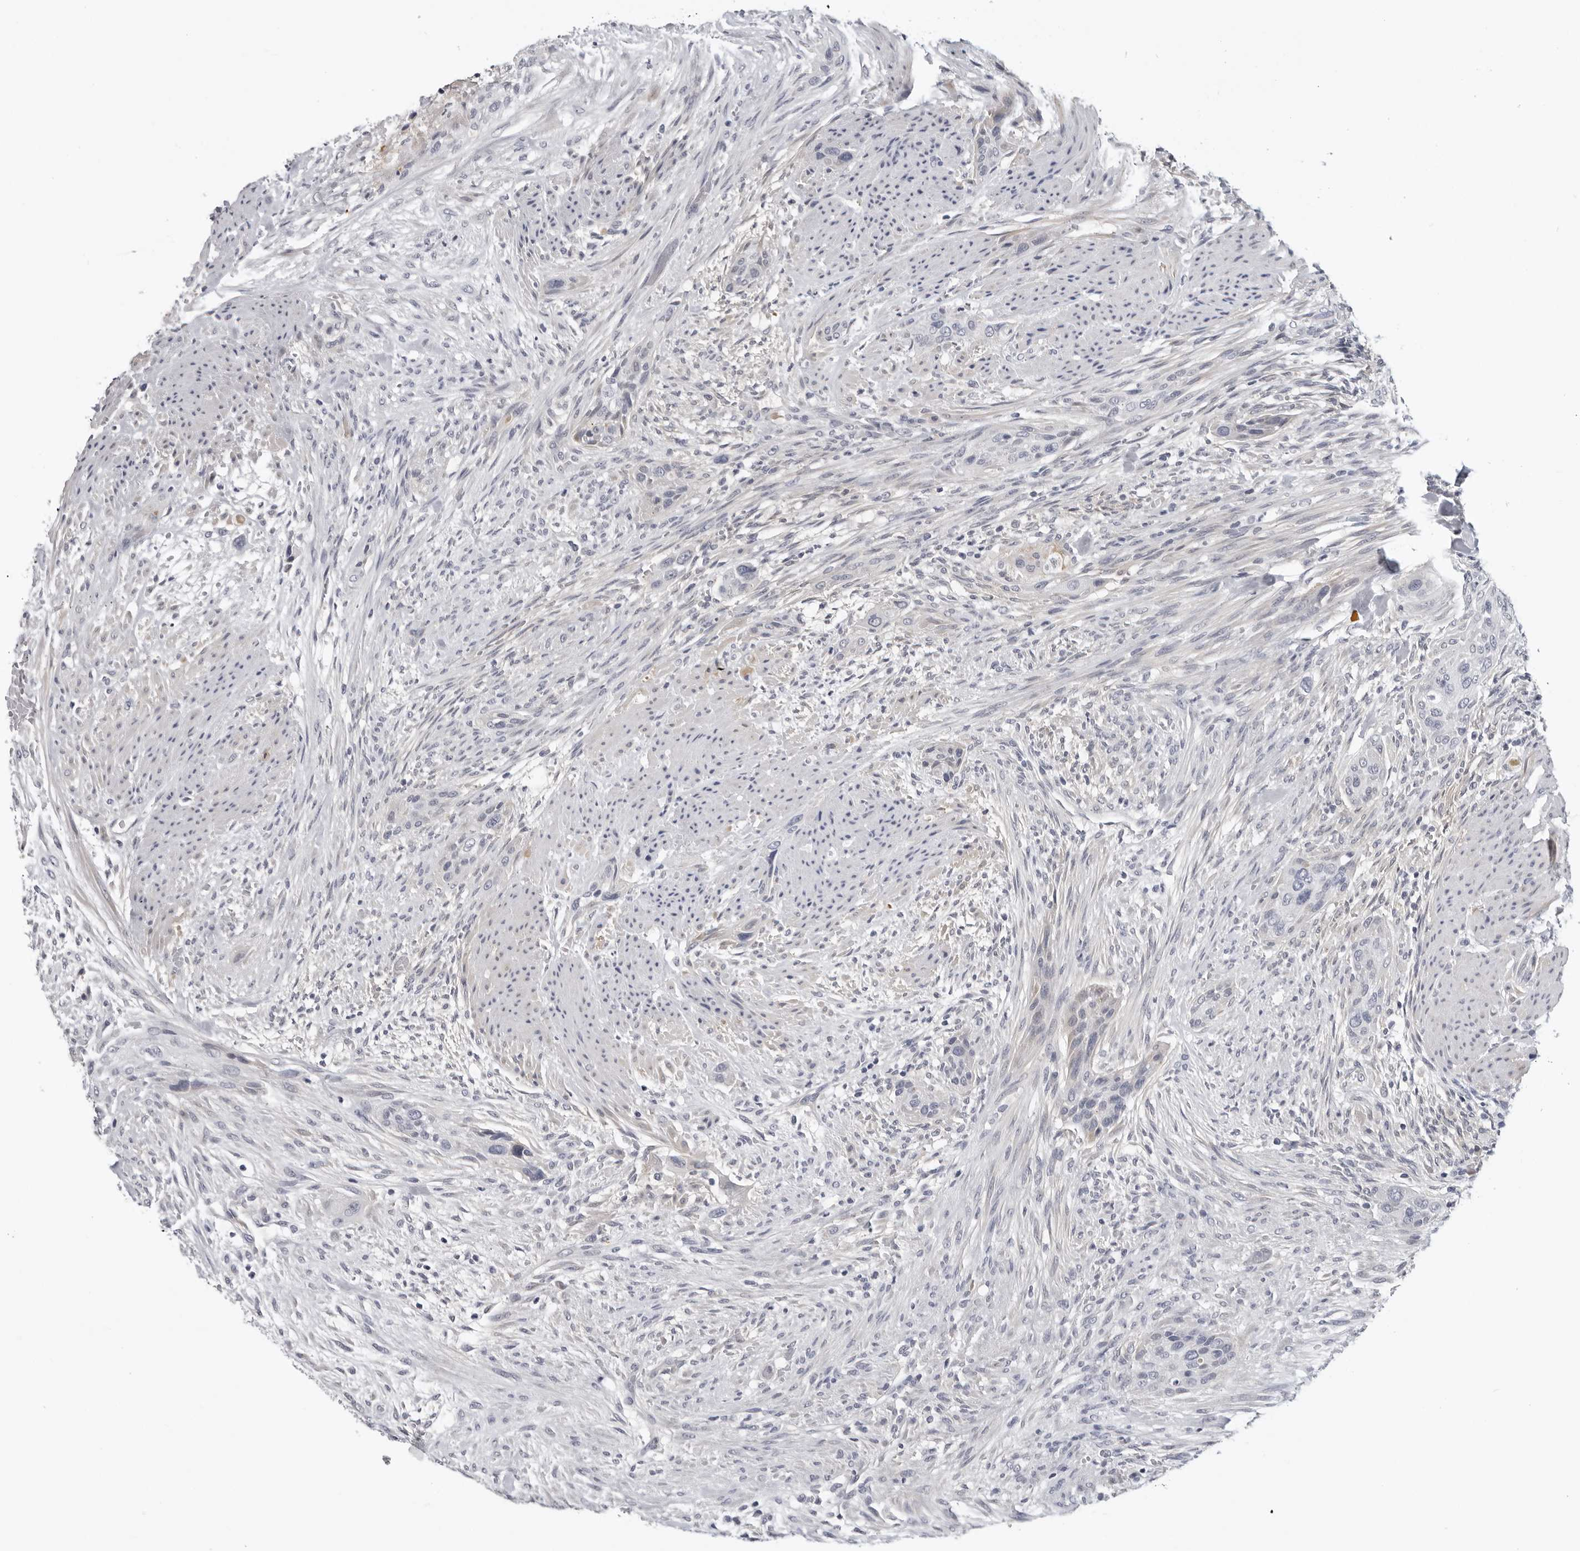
{"staining": {"intensity": "negative", "quantity": "none", "location": "none"}, "tissue": "urothelial cancer", "cell_type": "Tumor cells", "image_type": "cancer", "snomed": [{"axis": "morphology", "description": "Urothelial carcinoma, High grade"}, {"axis": "topography", "description": "Urinary bladder"}], "caption": "DAB immunohistochemical staining of human urothelial cancer reveals no significant expression in tumor cells. (Stains: DAB (3,3'-diaminobenzidine) immunohistochemistry with hematoxylin counter stain, Microscopy: brightfield microscopy at high magnification).", "gene": "ZNF502", "patient": {"sex": "male", "age": 35}}